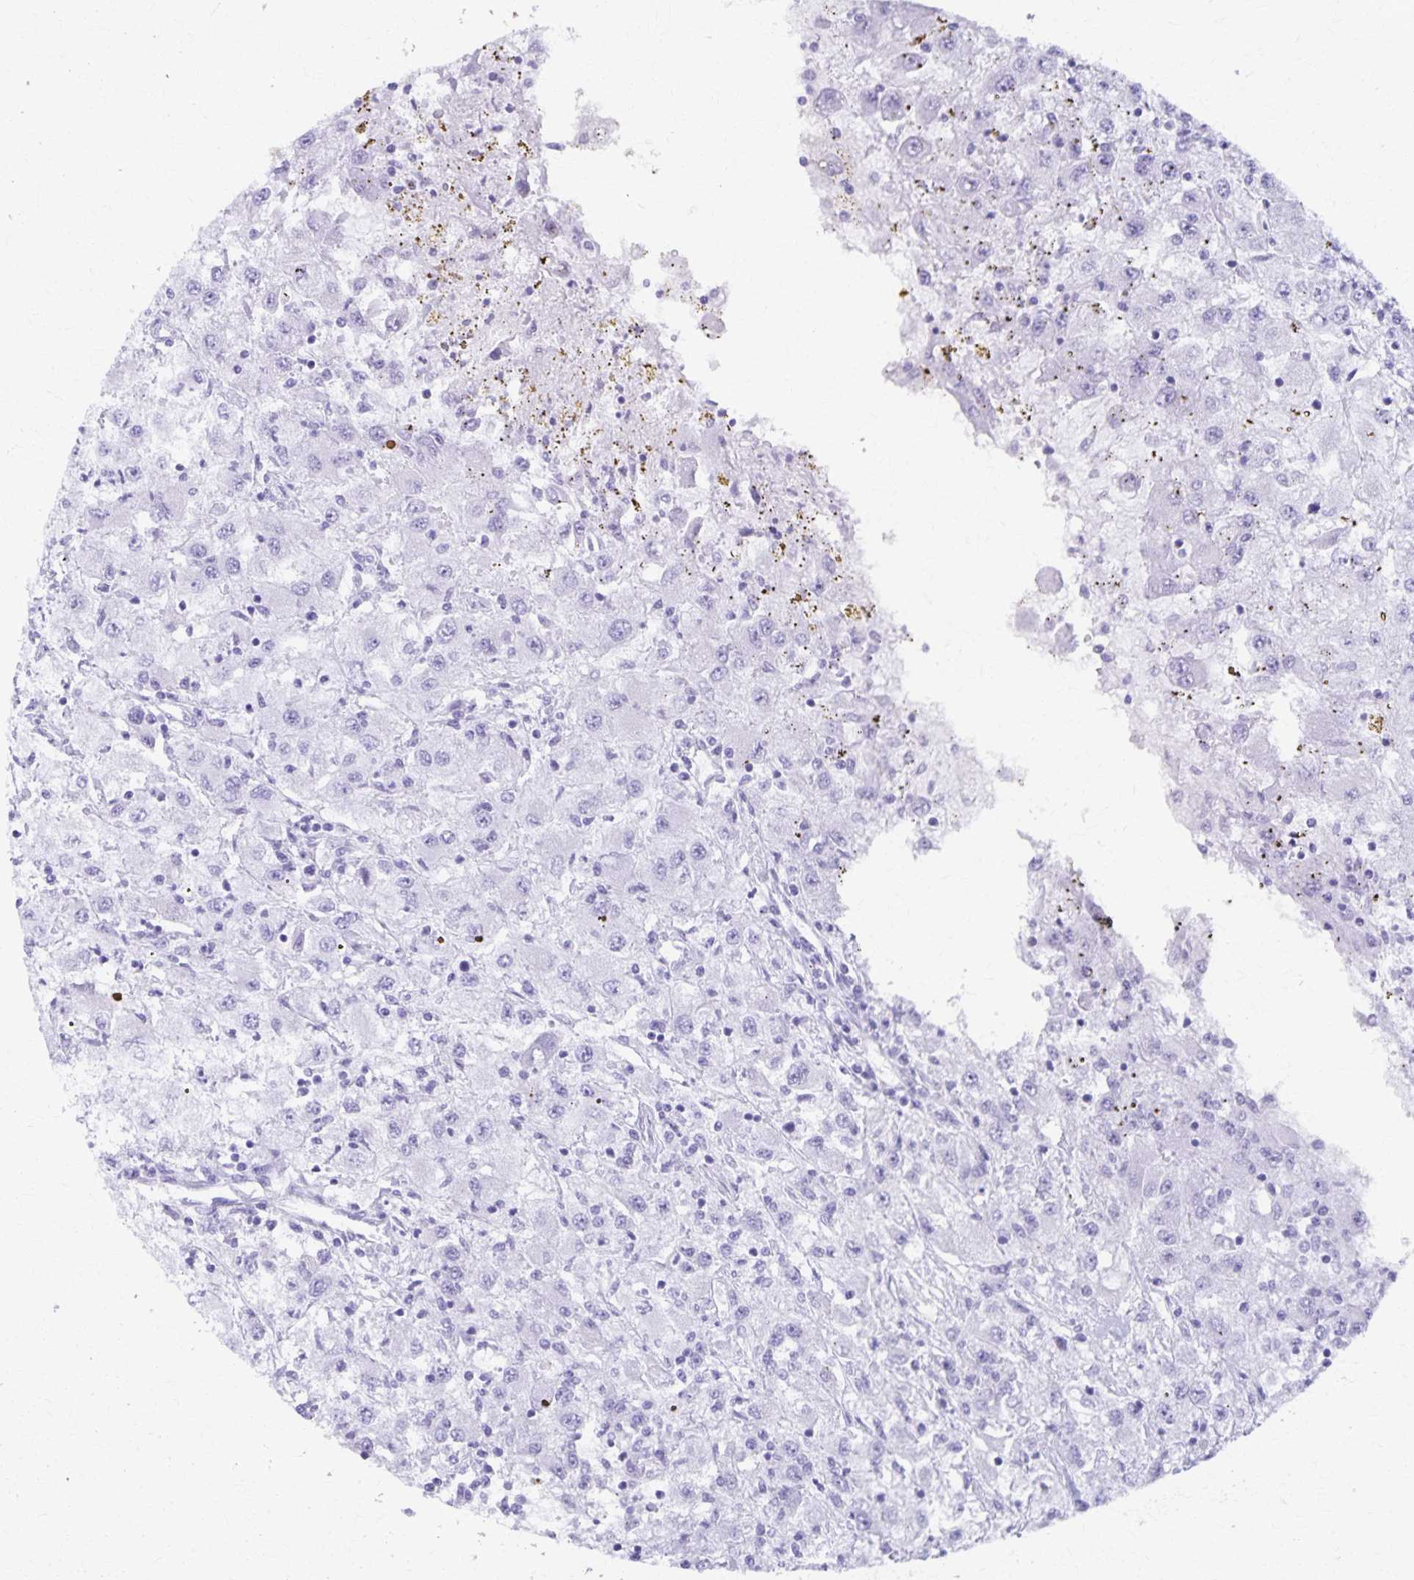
{"staining": {"intensity": "negative", "quantity": "none", "location": "none"}, "tissue": "renal cancer", "cell_type": "Tumor cells", "image_type": "cancer", "snomed": [{"axis": "morphology", "description": "Adenocarcinoma, NOS"}, {"axis": "topography", "description": "Kidney"}], "caption": "Tumor cells are negative for brown protein staining in renal adenocarcinoma.", "gene": "DEFA5", "patient": {"sex": "female", "age": 67}}